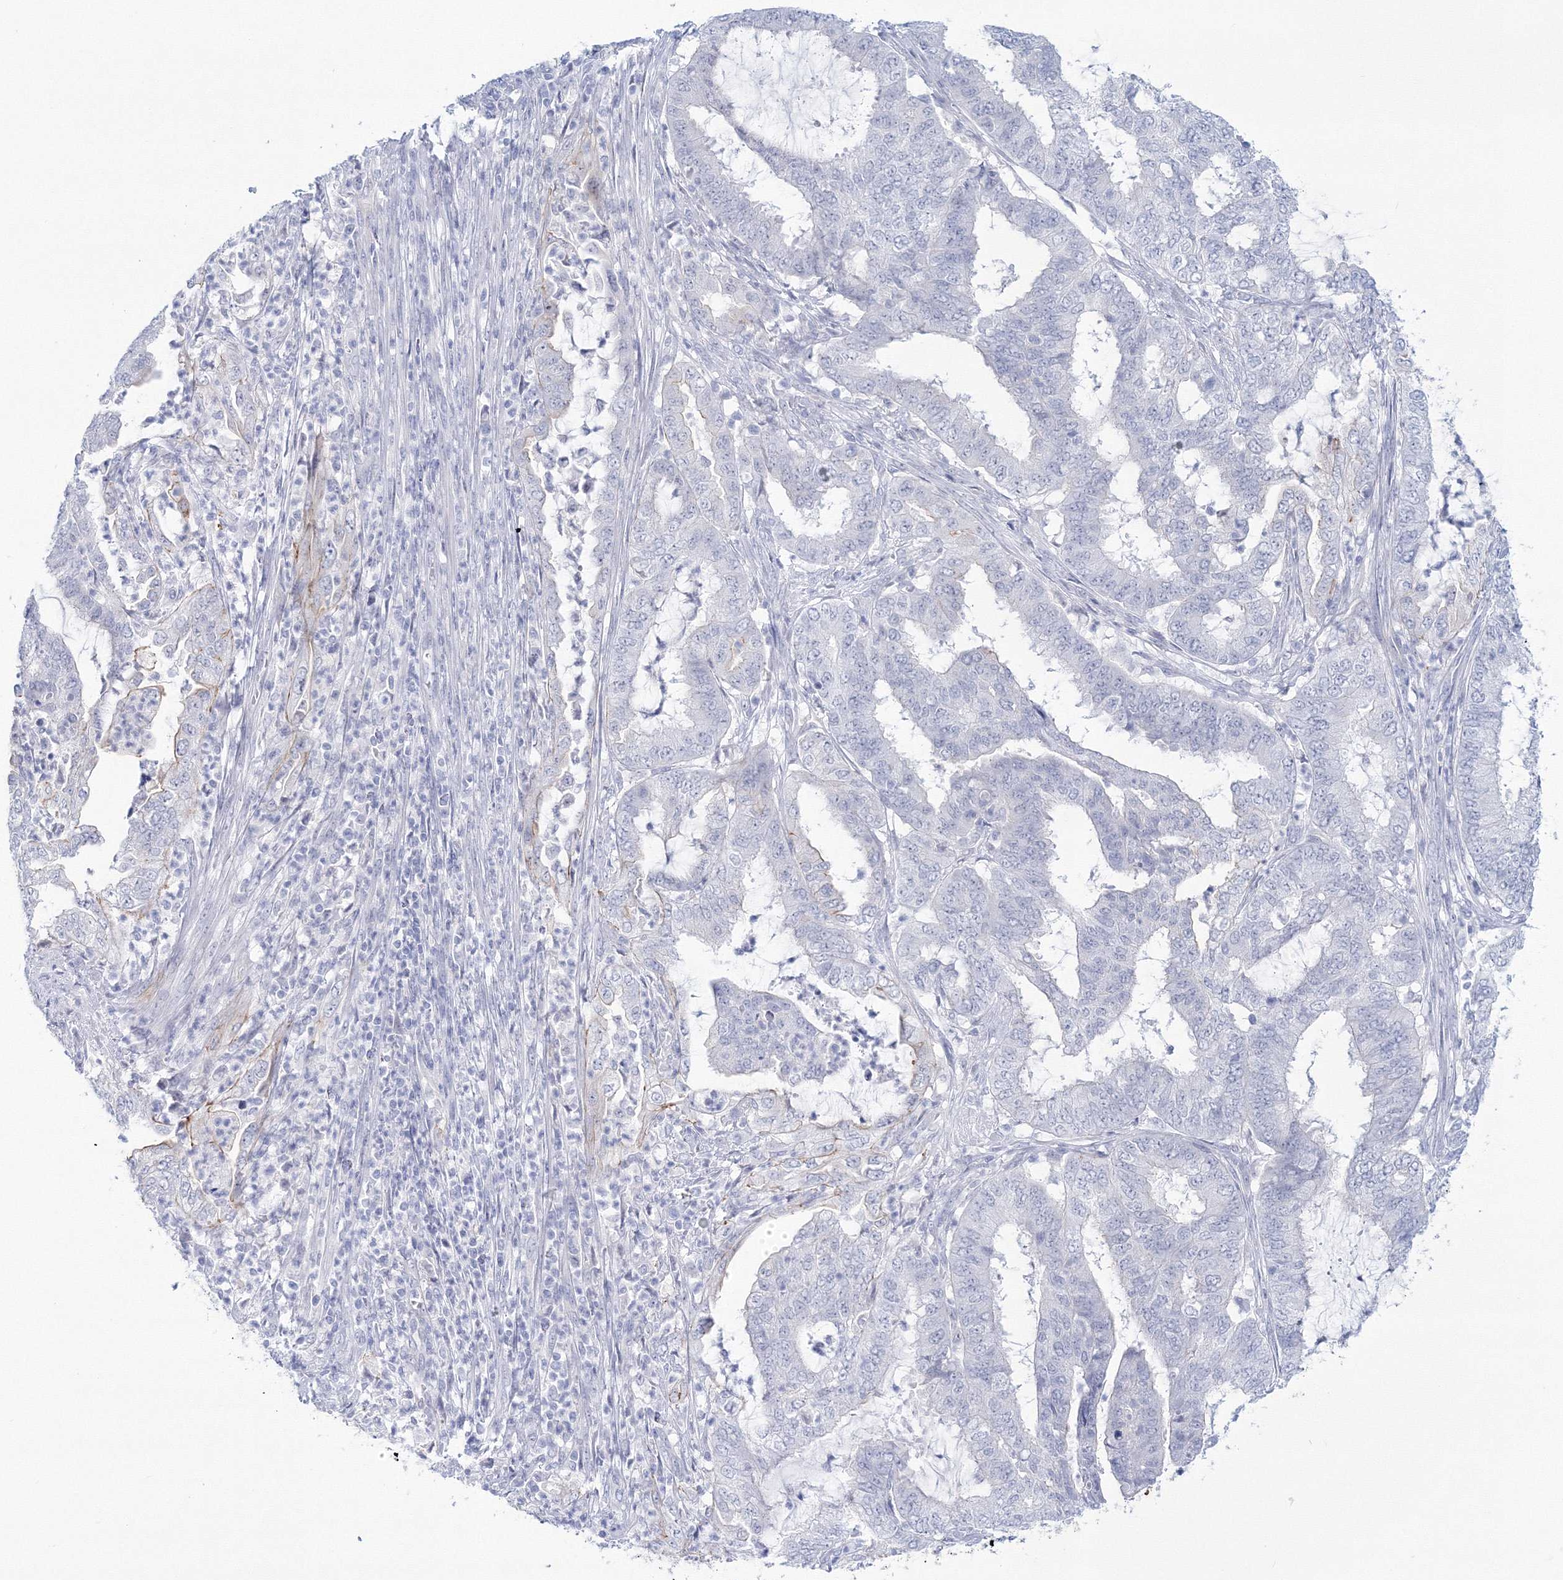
{"staining": {"intensity": "negative", "quantity": "none", "location": "none"}, "tissue": "endometrial cancer", "cell_type": "Tumor cells", "image_type": "cancer", "snomed": [{"axis": "morphology", "description": "Adenocarcinoma, NOS"}, {"axis": "topography", "description": "Endometrium"}], "caption": "There is no significant positivity in tumor cells of endometrial adenocarcinoma.", "gene": "VSIG1", "patient": {"sex": "female", "age": 51}}